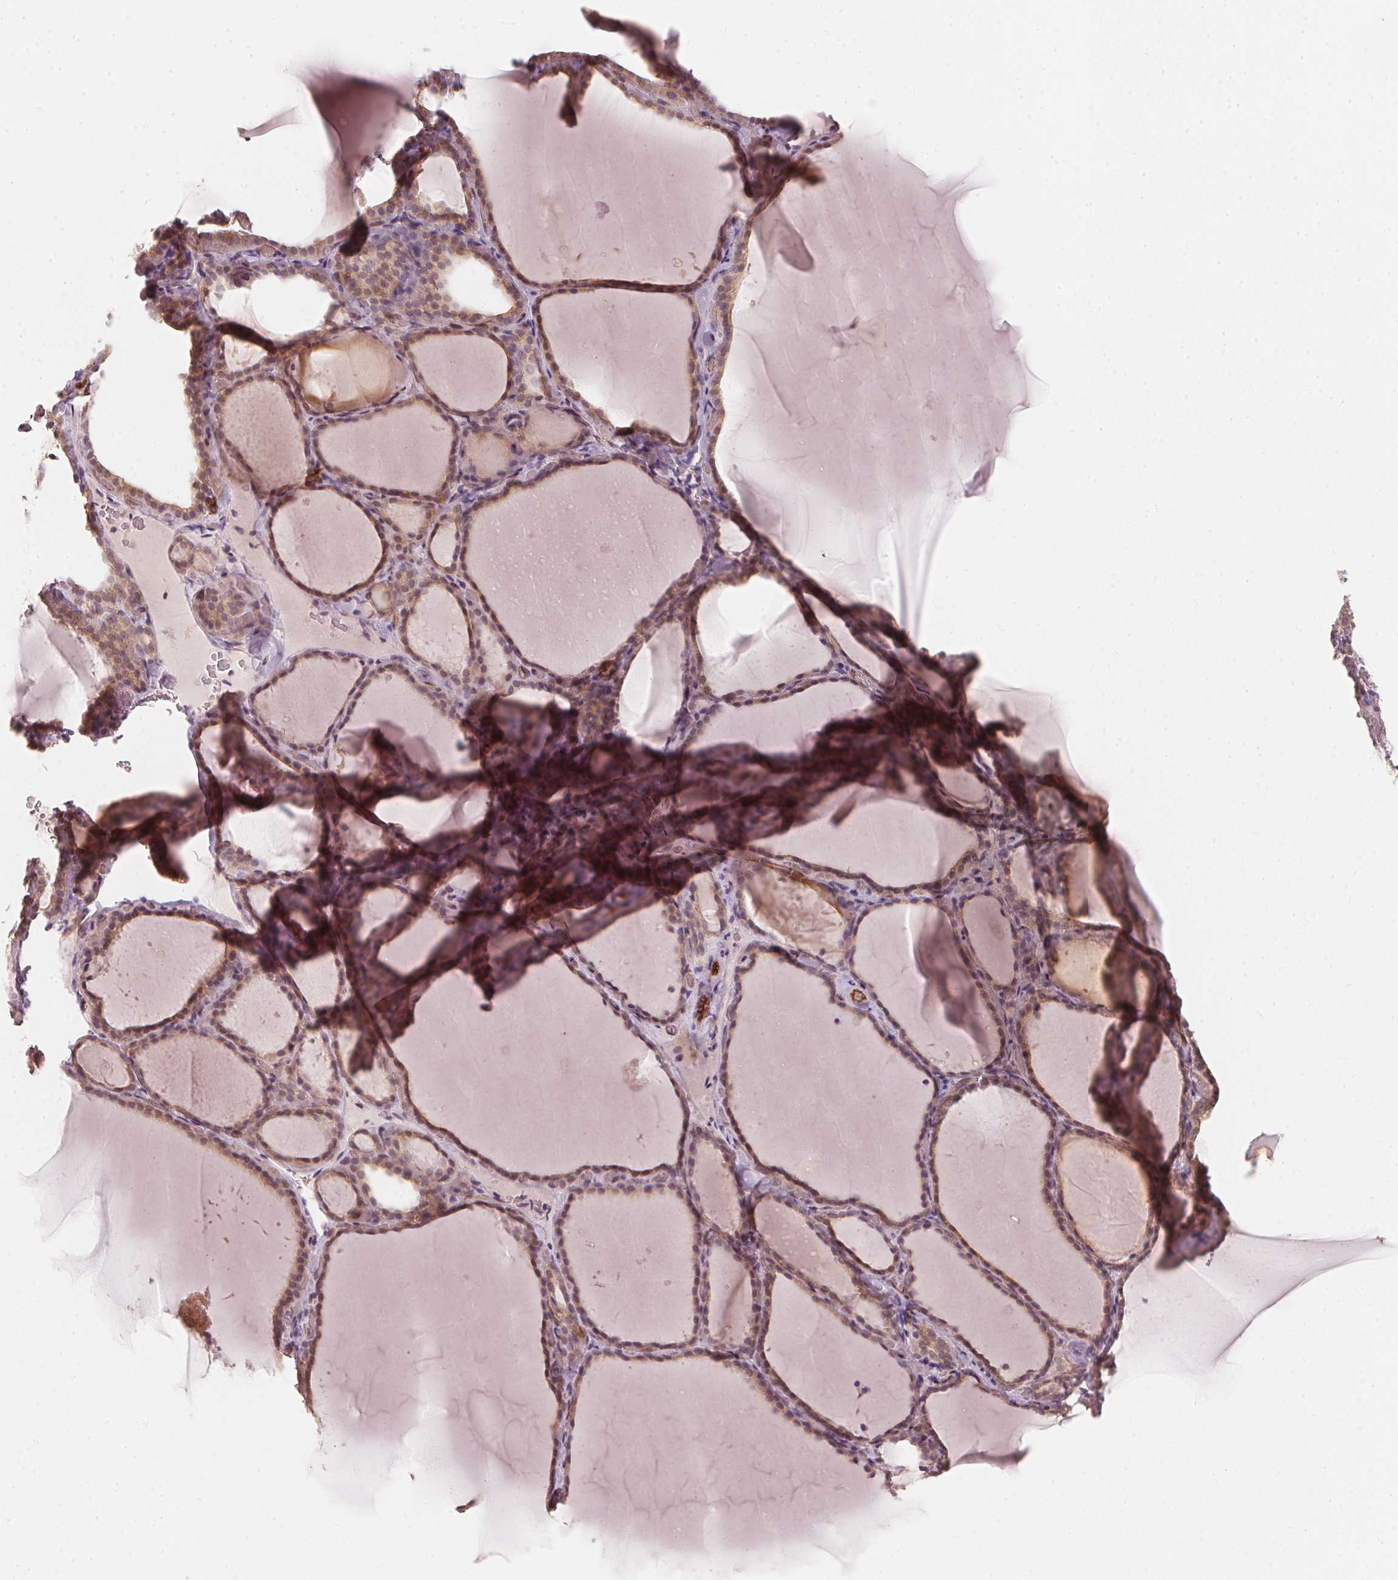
{"staining": {"intensity": "weak", "quantity": ">75%", "location": "cytoplasmic/membranous"}, "tissue": "thyroid gland", "cell_type": "Glandular cells", "image_type": "normal", "snomed": [{"axis": "morphology", "description": "Normal tissue, NOS"}, {"axis": "topography", "description": "Thyroid gland"}], "caption": "This is a photomicrograph of immunohistochemistry staining of normal thyroid gland, which shows weak positivity in the cytoplasmic/membranous of glandular cells.", "gene": "CIB1", "patient": {"sex": "female", "age": 22}}